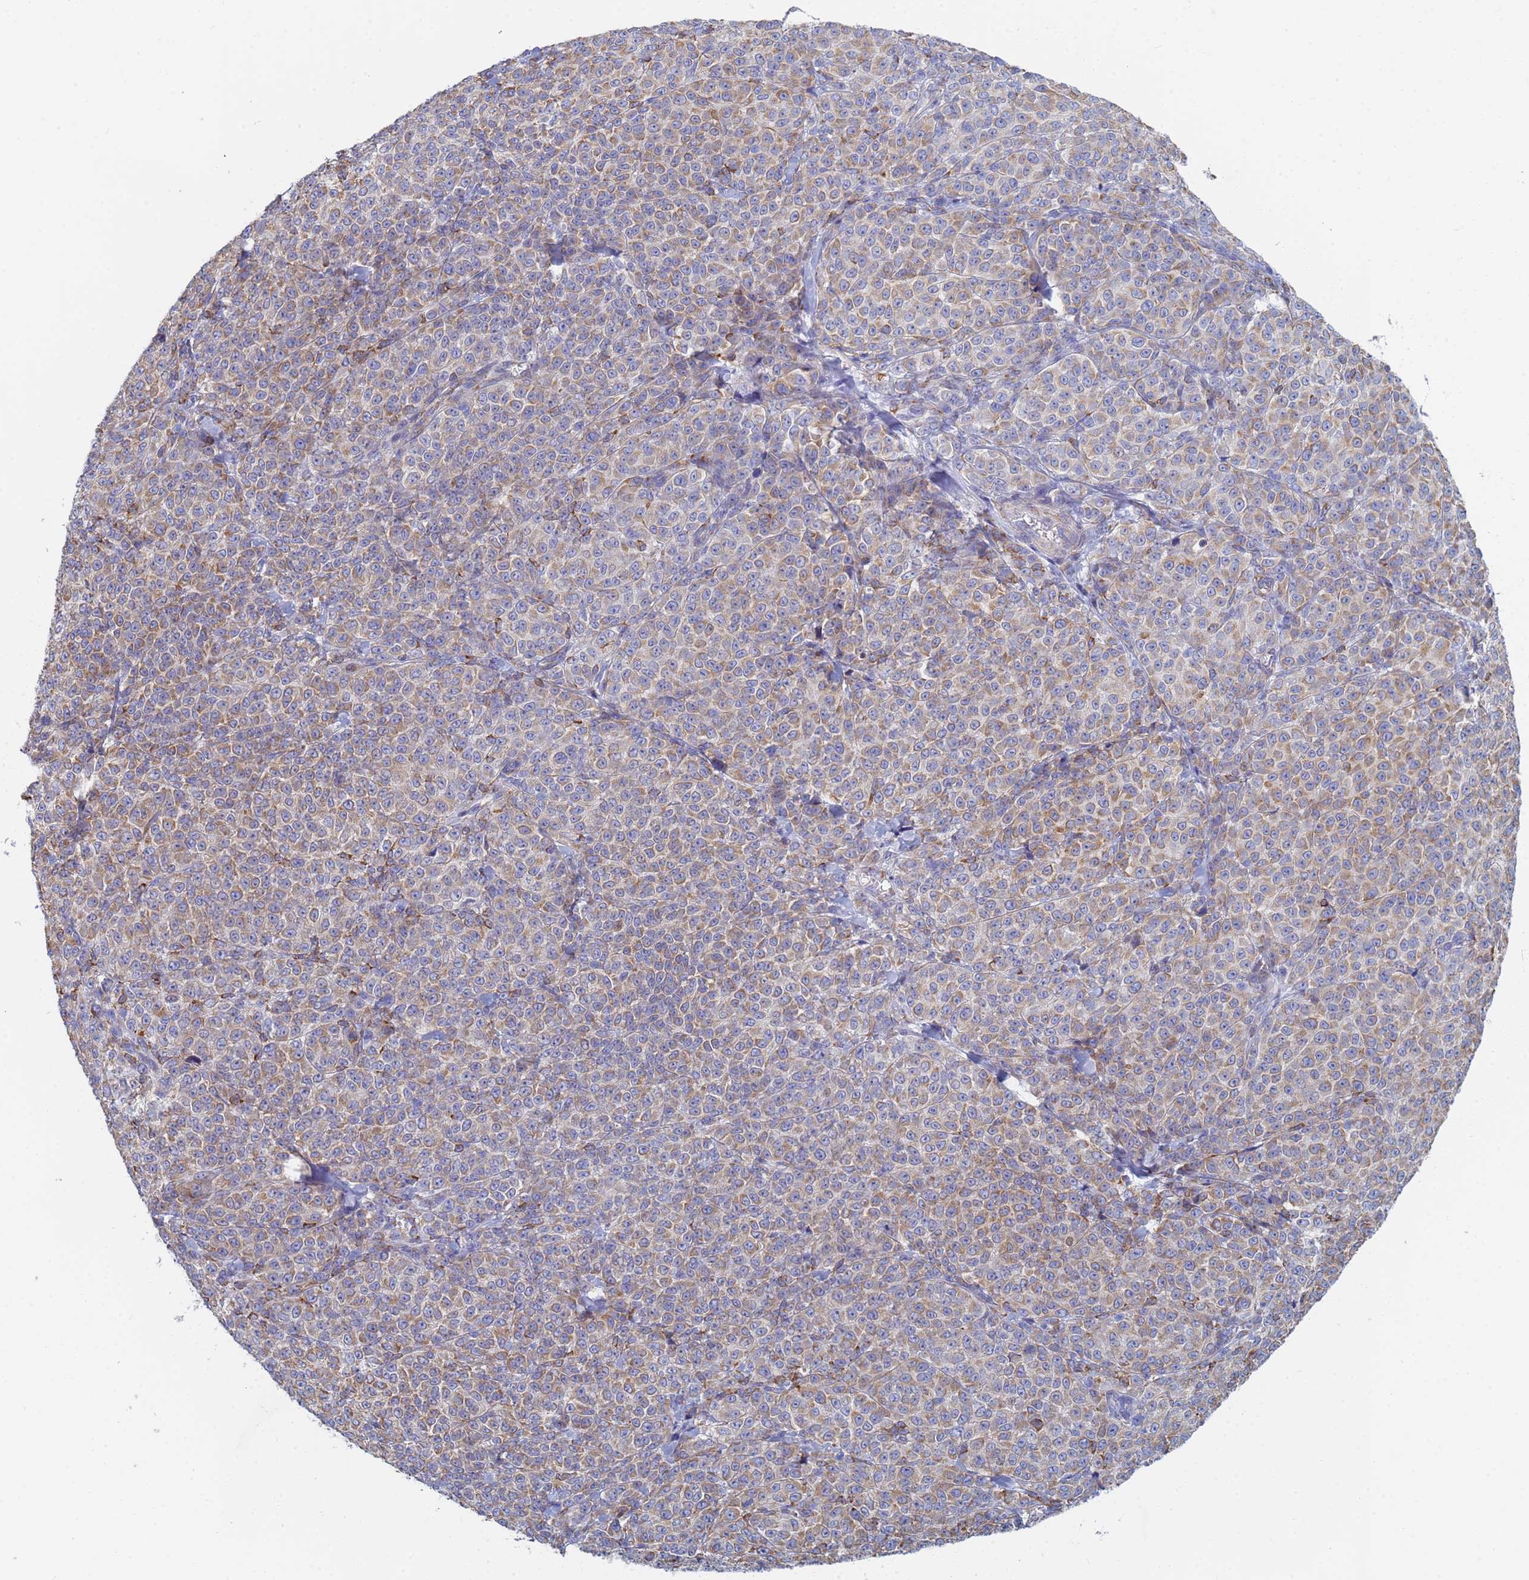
{"staining": {"intensity": "weak", "quantity": "25%-75%", "location": "cytoplasmic/membranous"}, "tissue": "melanoma", "cell_type": "Tumor cells", "image_type": "cancer", "snomed": [{"axis": "morphology", "description": "Normal tissue, NOS"}, {"axis": "morphology", "description": "Malignant melanoma, NOS"}, {"axis": "topography", "description": "Skin"}], "caption": "Weak cytoplasmic/membranous positivity for a protein is seen in about 25%-75% of tumor cells of malignant melanoma using immunohistochemistry (IHC).", "gene": "GDAP2", "patient": {"sex": "female", "age": 34}}